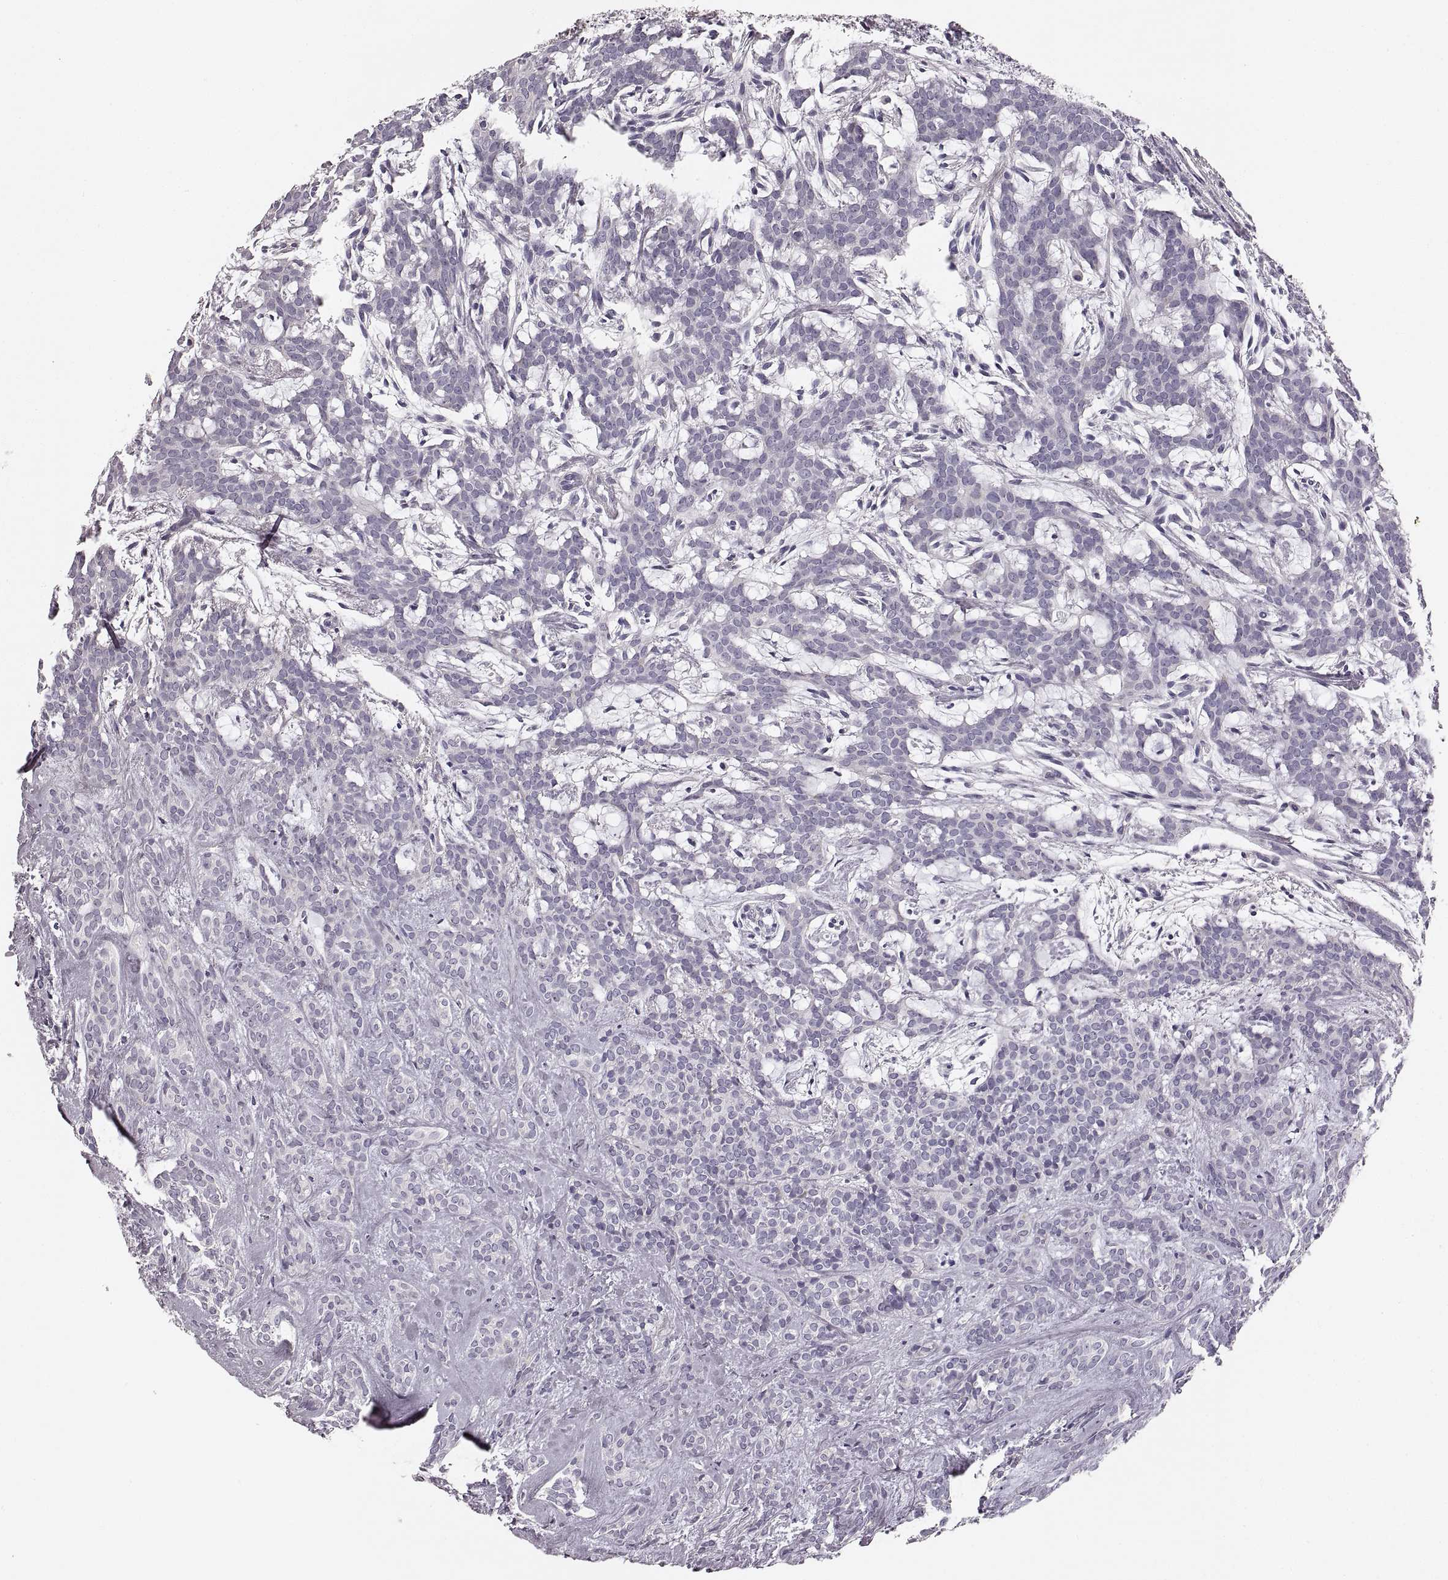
{"staining": {"intensity": "negative", "quantity": "none", "location": "none"}, "tissue": "head and neck cancer", "cell_type": "Tumor cells", "image_type": "cancer", "snomed": [{"axis": "morphology", "description": "Adenocarcinoma, NOS"}, {"axis": "topography", "description": "Head-Neck"}], "caption": "The photomicrograph displays no significant staining in tumor cells of head and neck cancer (adenocarcinoma).", "gene": "RDH13", "patient": {"sex": "female", "age": 57}}